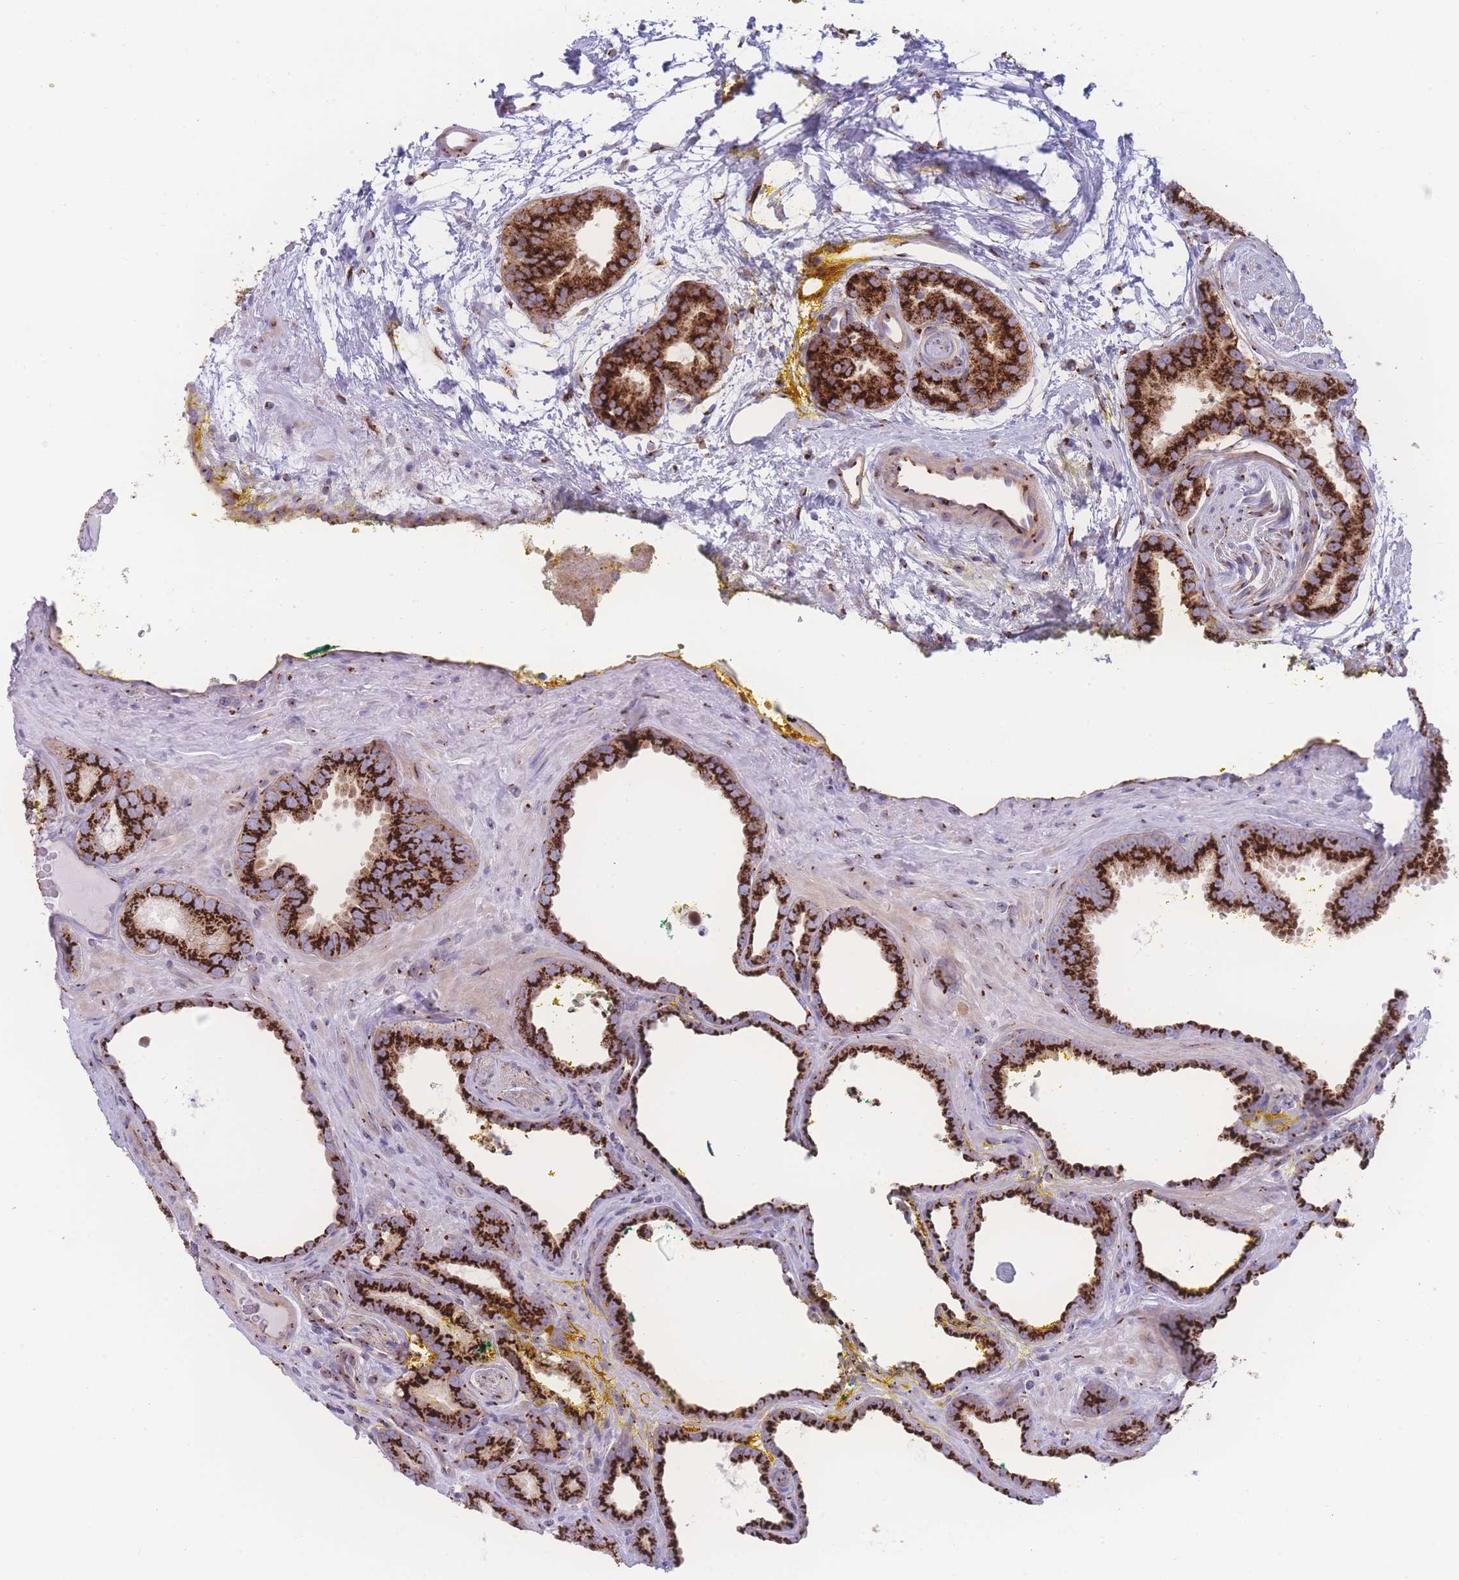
{"staining": {"intensity": "strong", "quantity": ">75%", "location": "cytoplasmic/membranous"}, "tissue": "prostate cancer", "cell_type": "Tumor cells", "image_type": "cancer", "snomed": [{"axis": "morphology", "description": "Adenocarcinoma, High grade"}, {"axis": "topography", "description": "Prostate"}], "caption": "Human prostate cancer stained for a protein (brown) exhibits strong cytoplasmic/membranous positive staining in approximately >75% of tumor cells.", "gene": "GOLM2", "patient": {"sex": "male", "age": 72}}